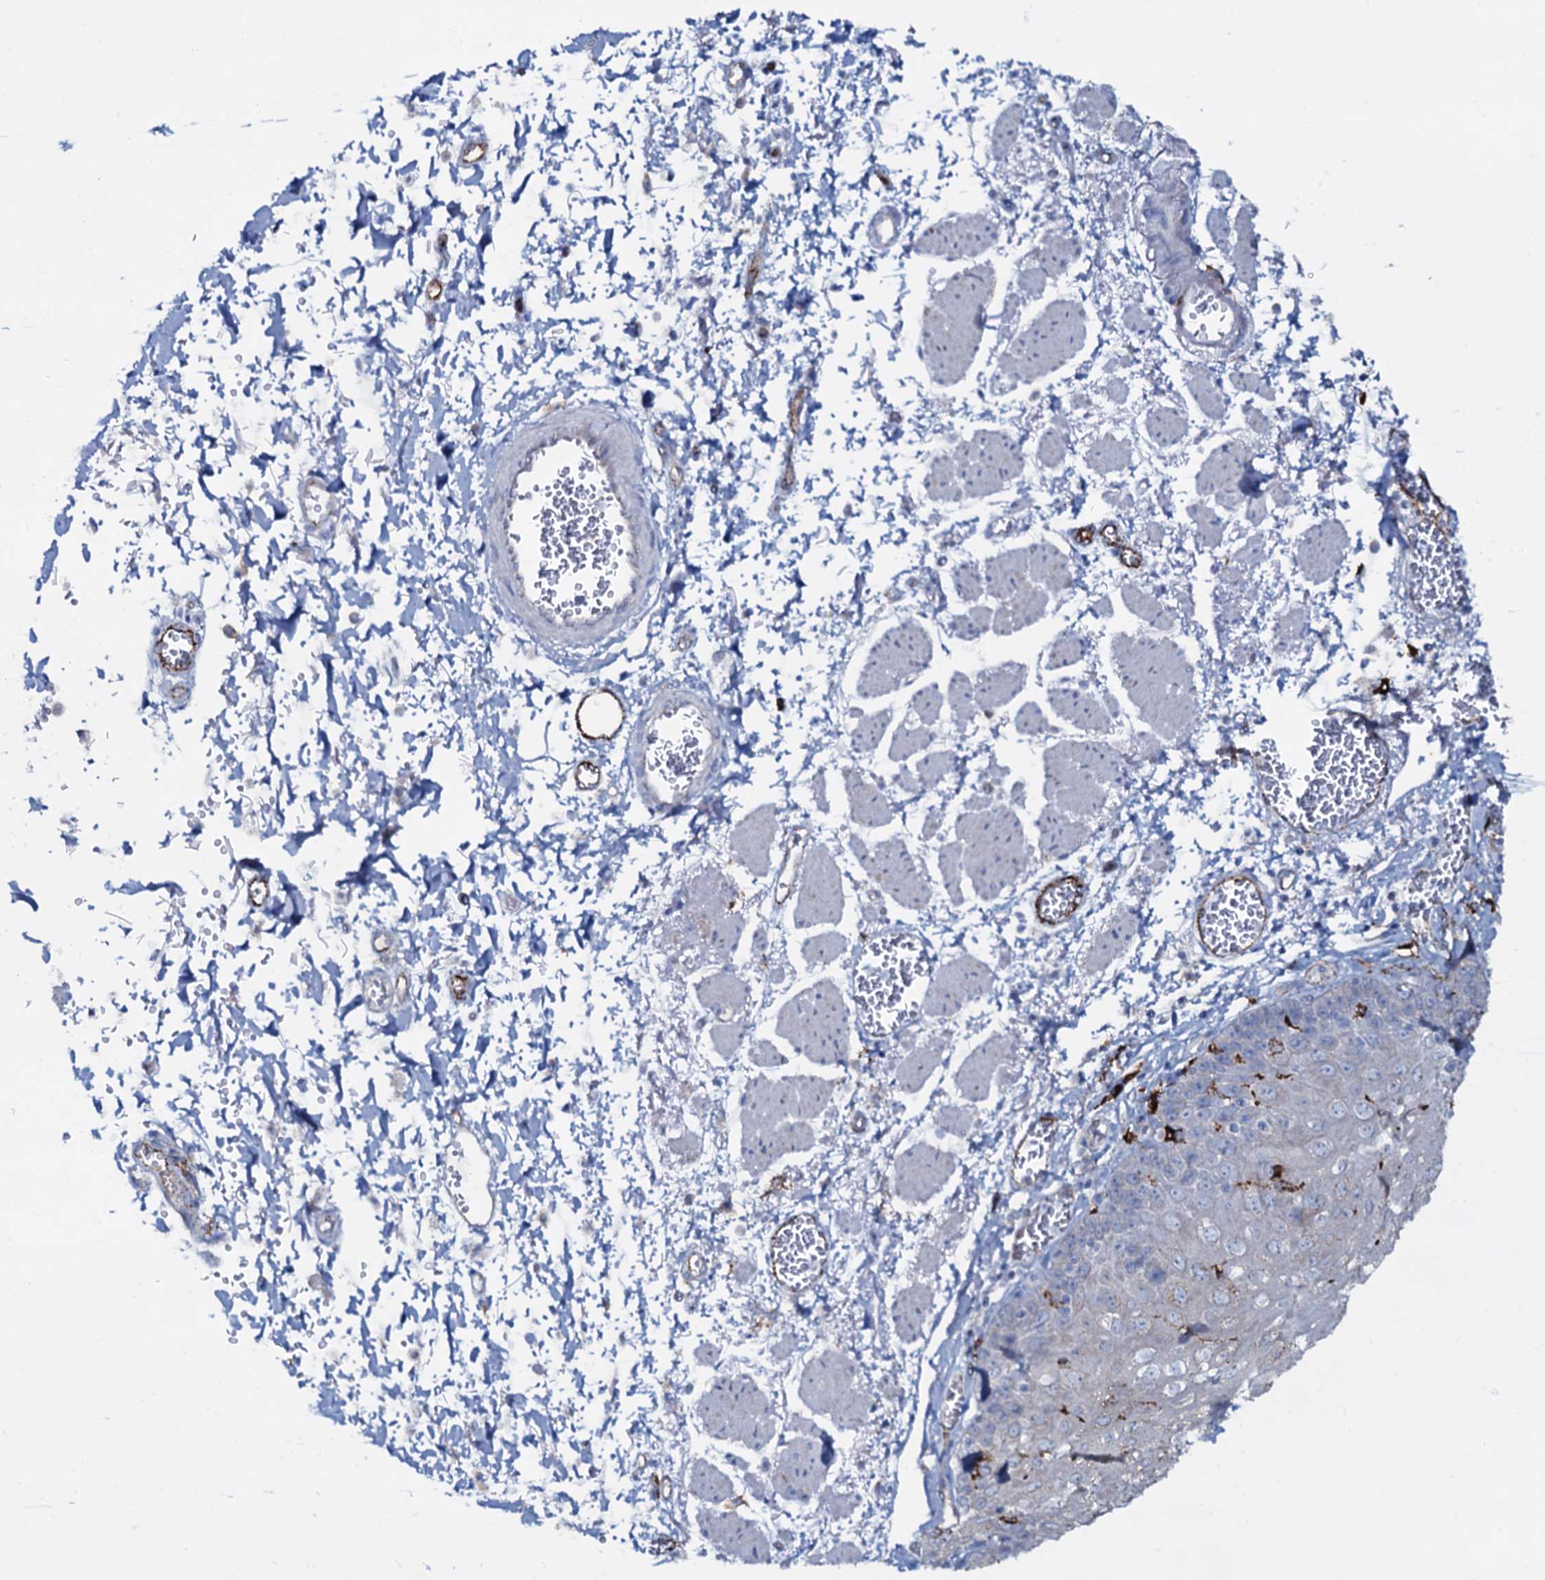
{"staining": {"intensity": "negative", "quantity": "none", "location": "none"}, "tissue": "esophagus", "cell_type": "Squamous epithelial cells", "image_type": "normal", "snomed": [{"axis": "morphology", "description": "Normal tissue, NOS"}, {"axis": "topography", "description": "Esophagus"}], "caption": "Protein analysis of normal esophagus reveals no significant expression in squamous epithelial cells.", "gene": "OSBPL2", "patient": {"sex": "male", "age": 81}}